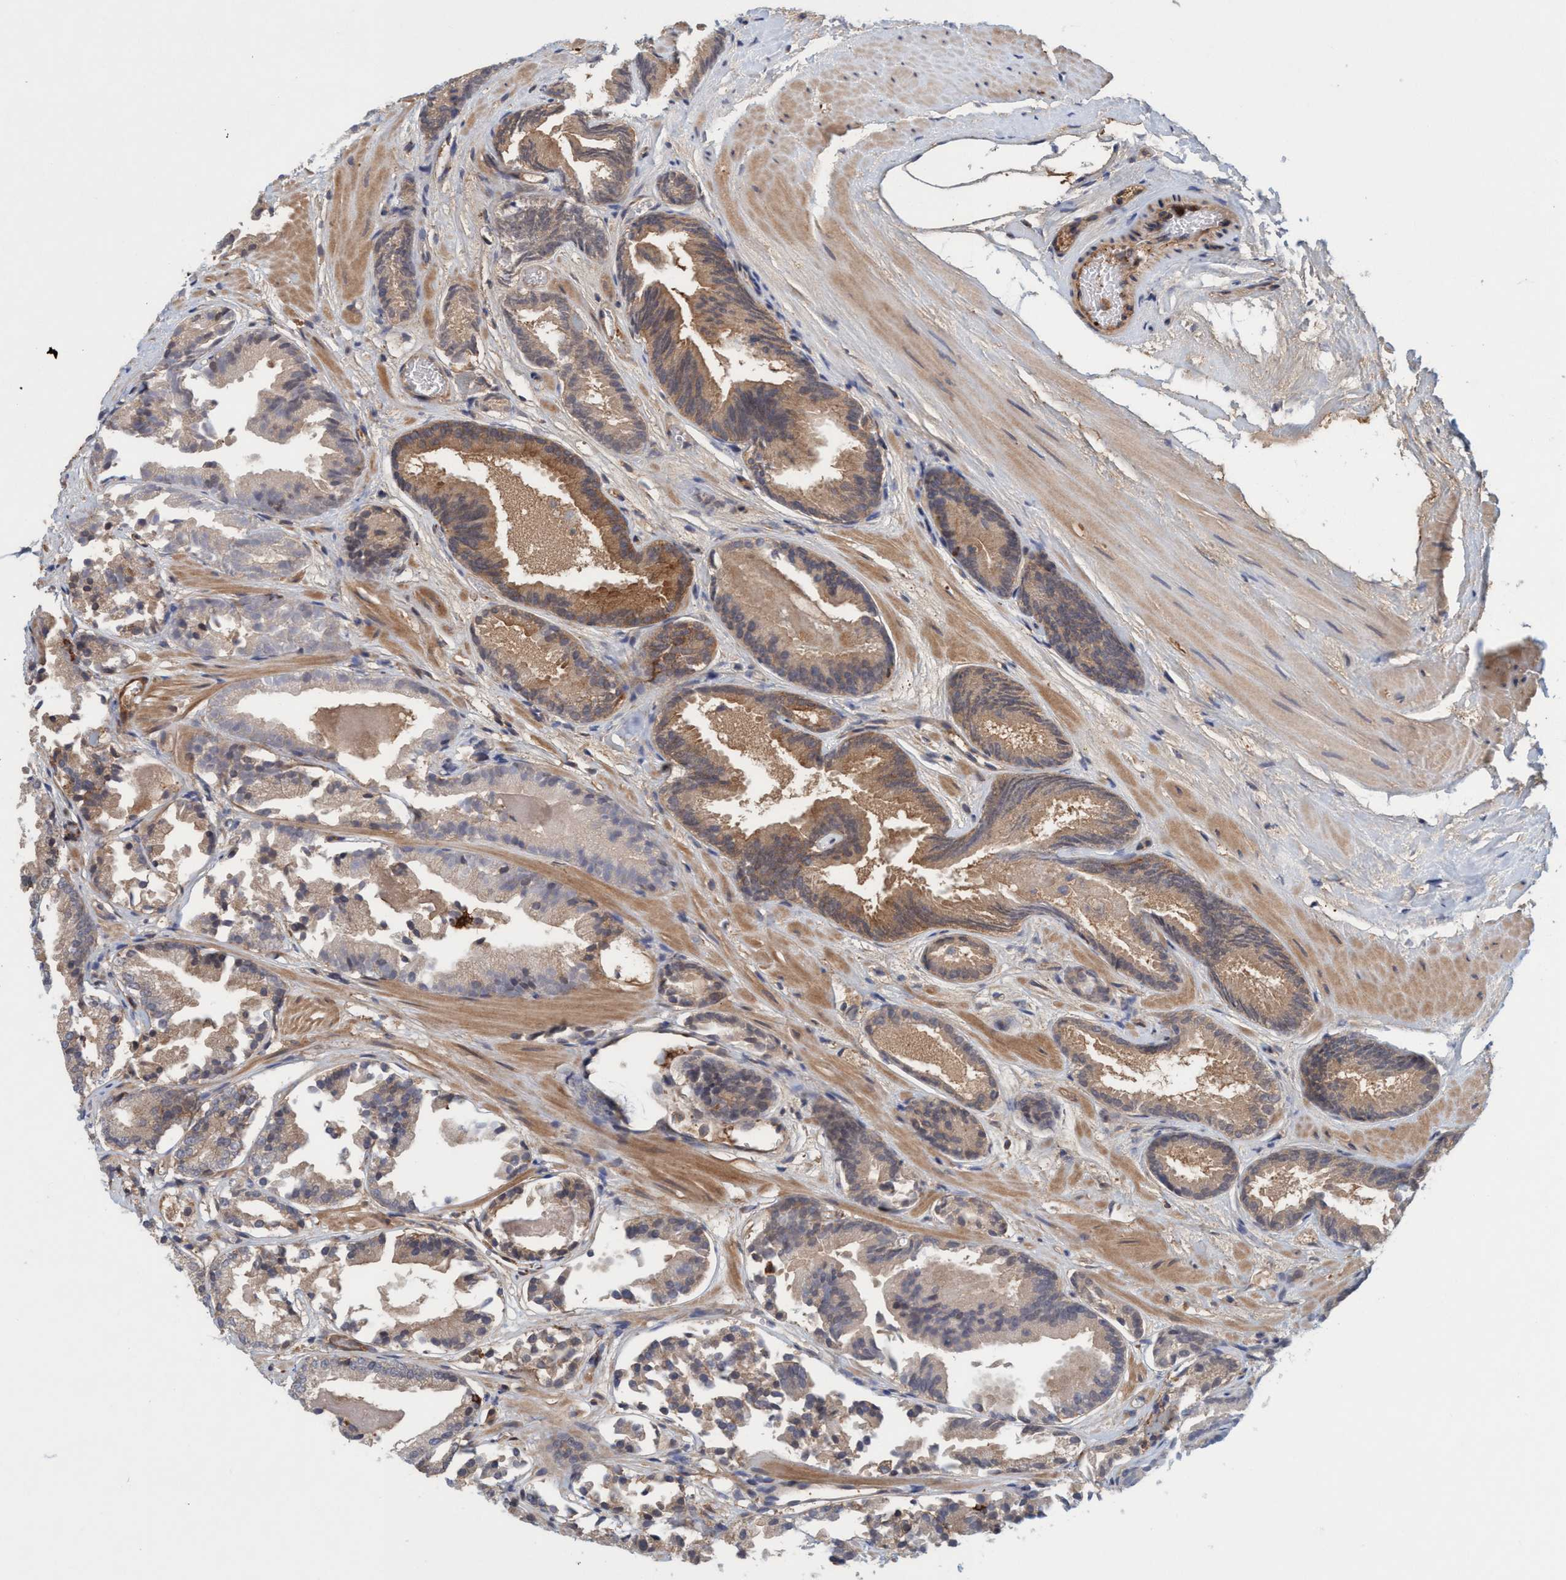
{"staining": {"intensity": "moderate", "quantity": "25%-75%", "location": "cytoplasmic/membranous"}, "tissue": "prostate cancer", "cell_type": "Tumor cells", "image_type": "cancer", "snomed": [{"axis": "morphology", "description": "Adenocarcinoma, Low grade"}, {"axis": "topography", "description": "Prostate"}], "caption": "Low-grade adenocarcinoma (prostate) tissue demonstrates moderate cytoplasmic/membranous staining in approximately 25%-75% of tumor cells", "gene": "SPECC1", "patient": {"sex": "male", "age": 51}}